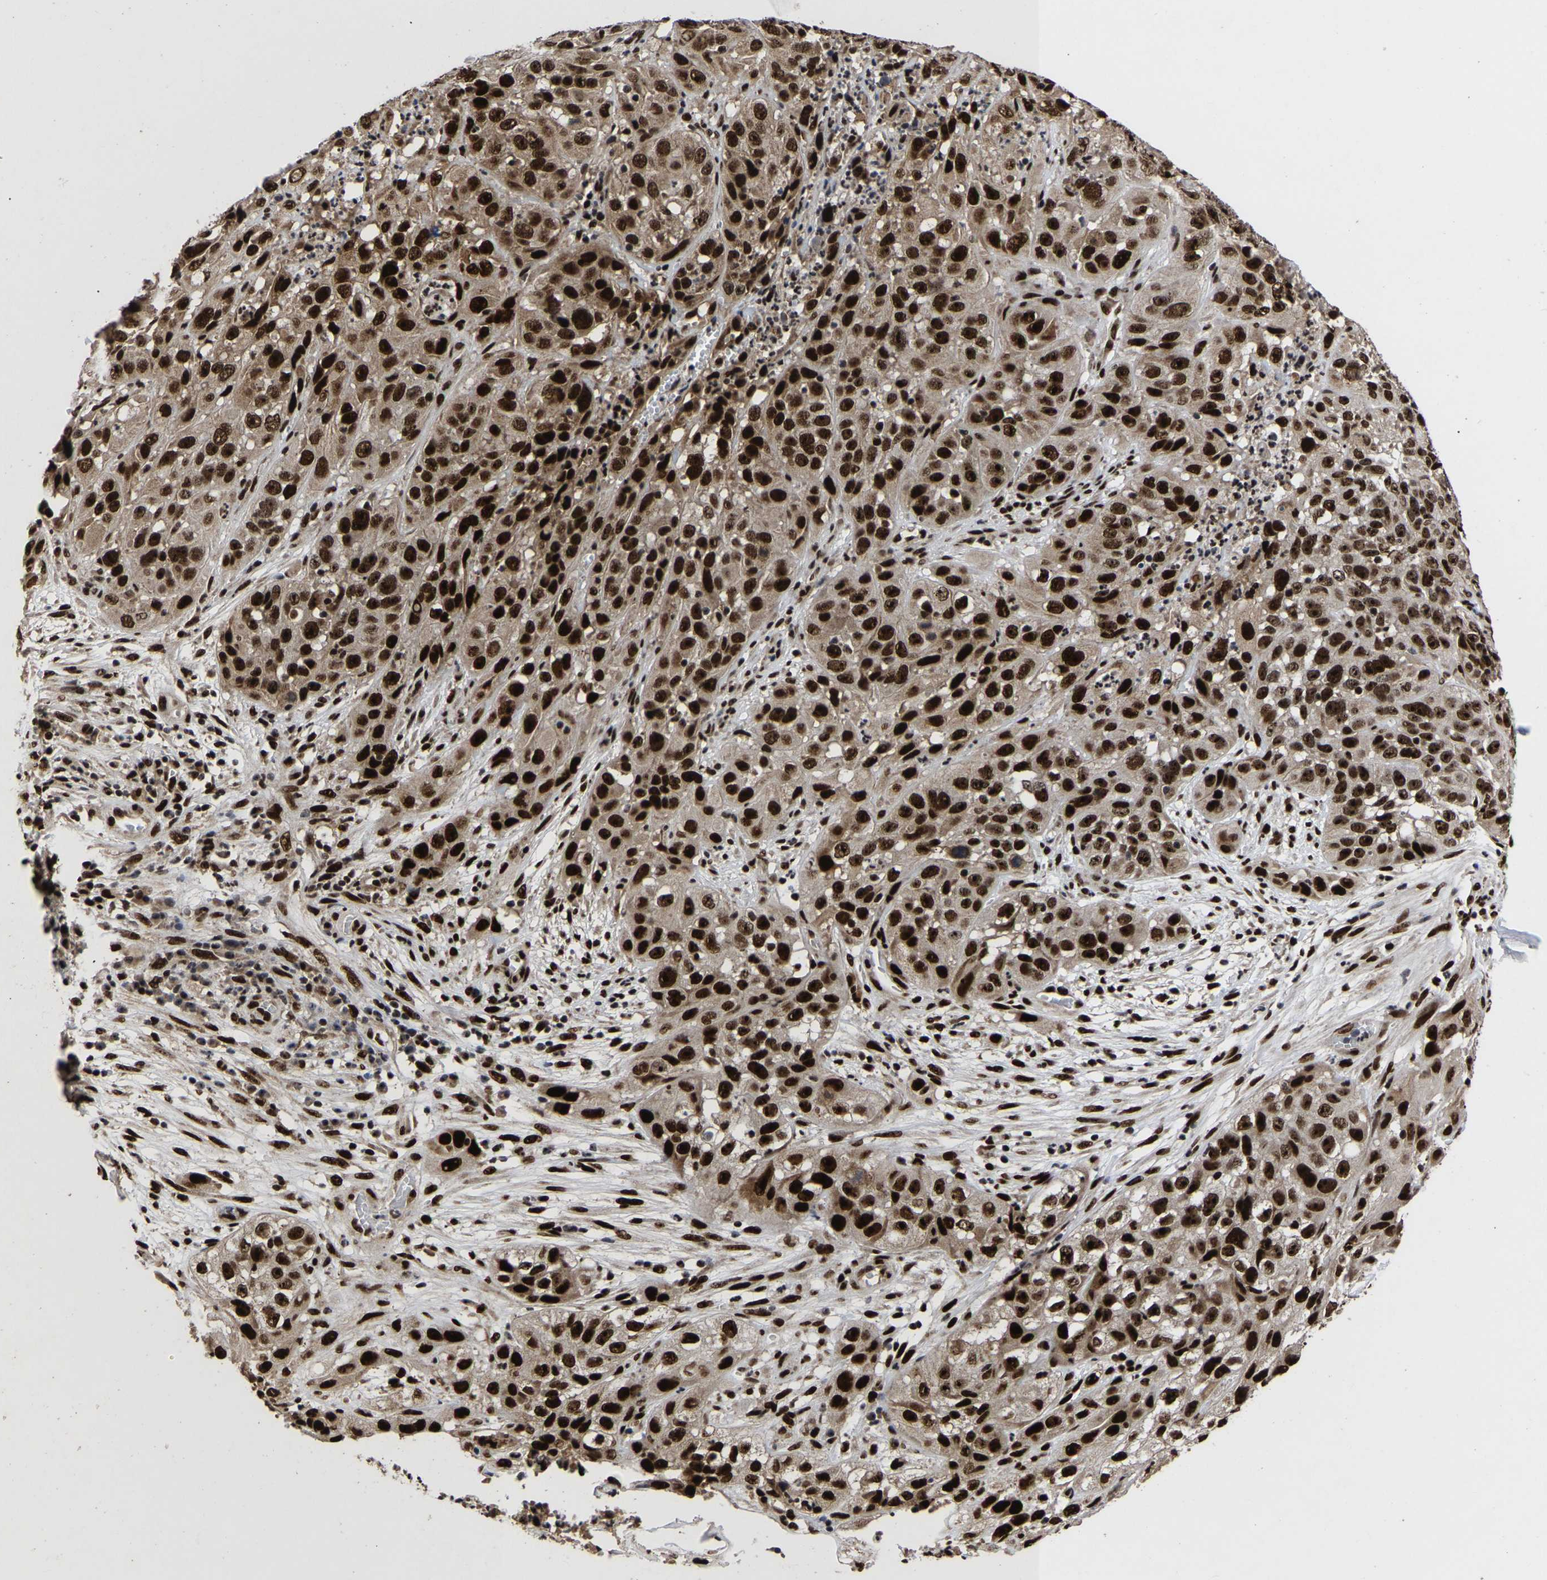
{"staining": {"intensity": "strong", "quantity": ">75%", "location": "cytoplasmic/membranous,nuclear"}, "tissue": "cervical cancer", "cell_type": "Tumor cells", "image_type": "cancer", "snomed": [{"axis": "morphology", "description": "Squamous cell carcinoma, NOS"}, {"axis": "topography", "description": "Cervix"}], "caption": "This is an image of immunohistochemistry staining of squamous cell carcinoma (cervical), which shows strong expression in the cytoplasmic/membranous and nuclear of tumor cells.", "gene": "JUNB", "patient": {"sex": "female", "age": 32}}